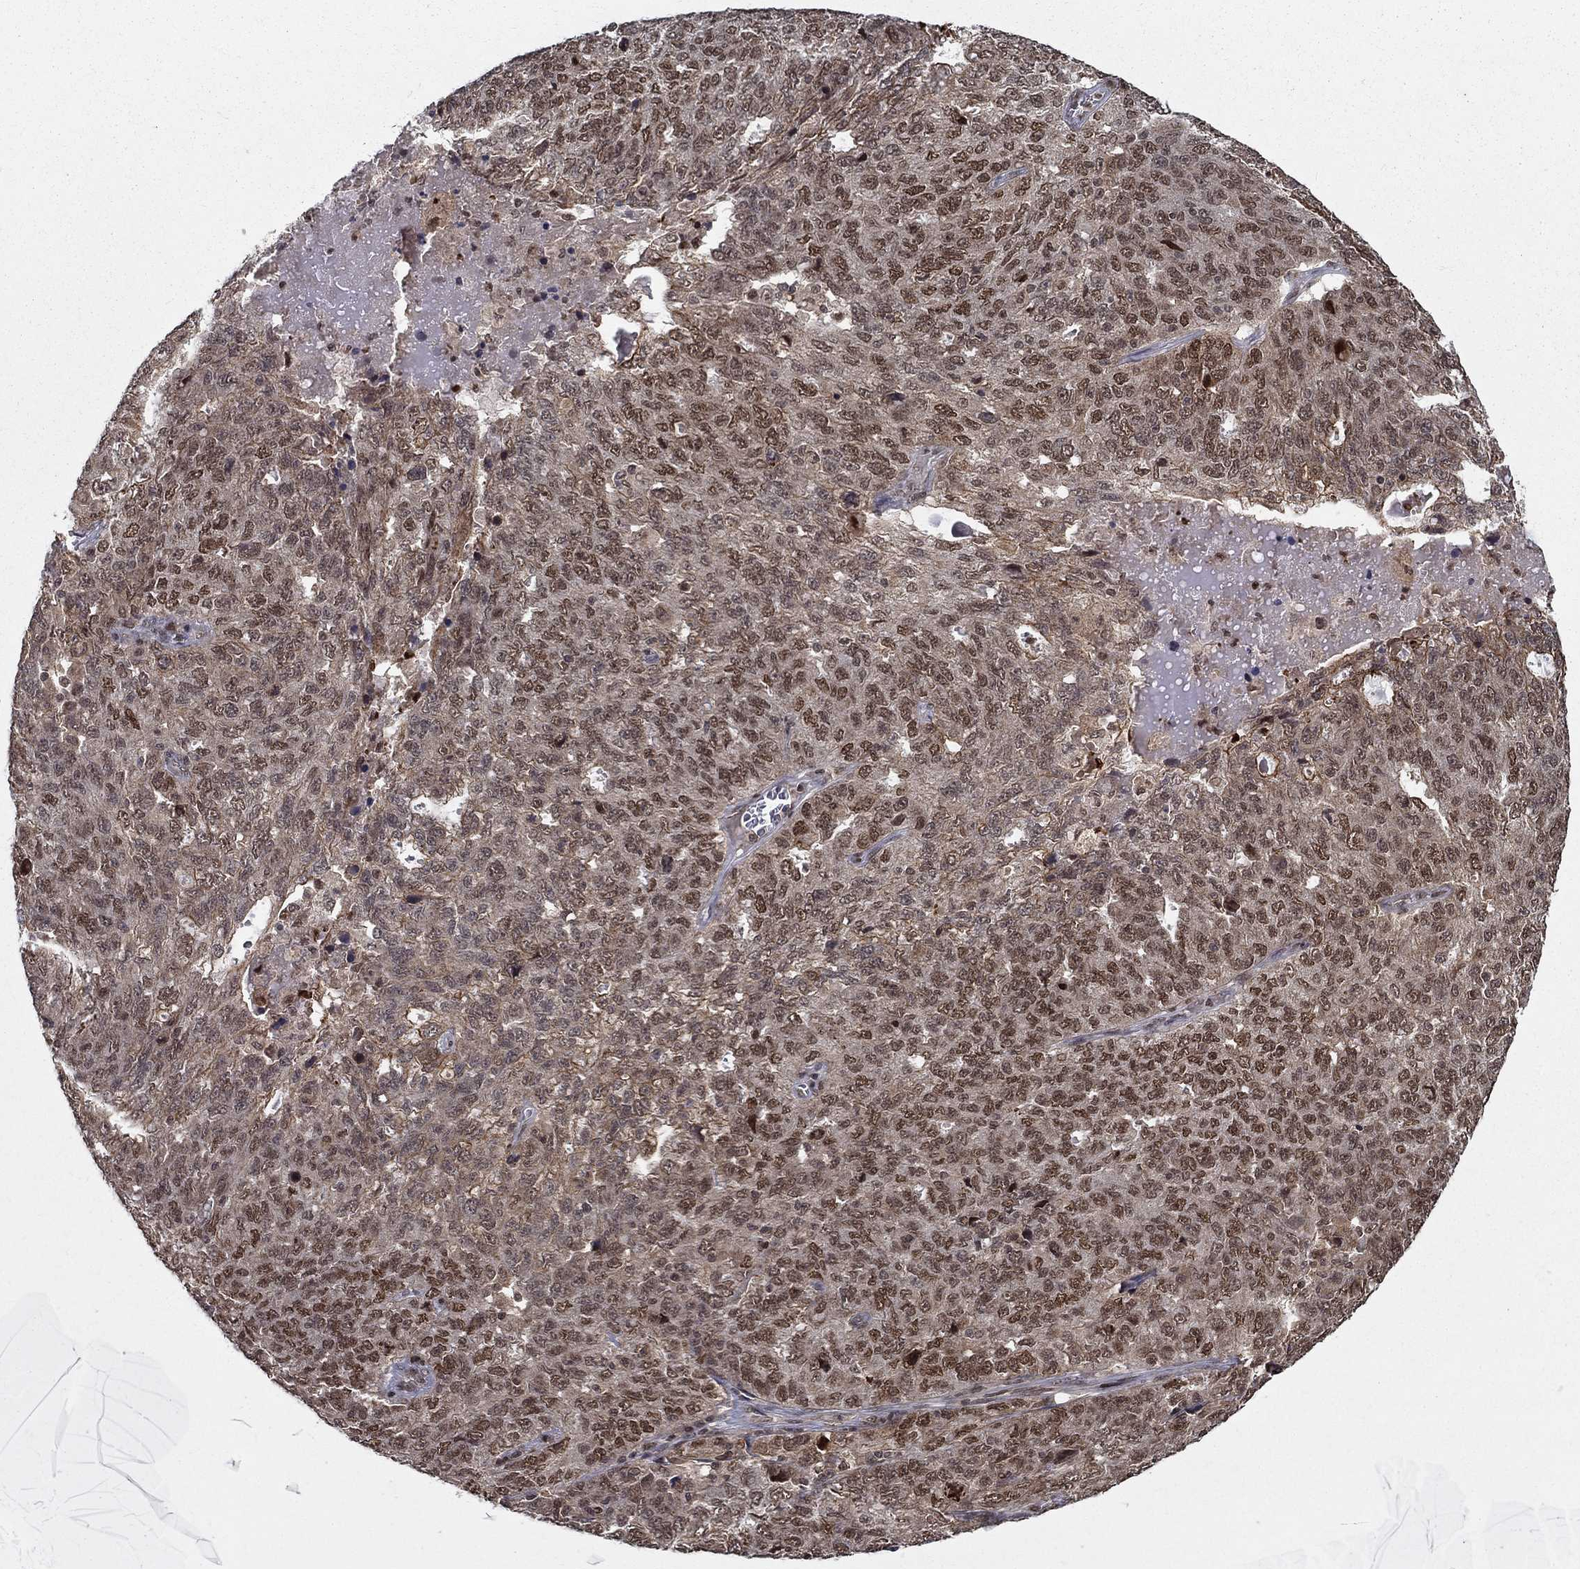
{"staining": {"intensity": "moderate", "quantity": ">75%", "location": "nuclear"}, "tissue": "ovarian cancer", "cell_type": "Tumor cells", "image_type": "cancer", "snomed": [{"axis": "morphology", "description": "Cystadenocarcinoma, serous, NOS"}, {"axis": "topography", "description": "Ovary"}], "caption": "Ovarian cancer (serous cystadenocarcinoma) stained for a protein (brown) demonstrates moderate nuclear positive positivity in about >75% of tumor cells.", "gene": "CDCA7L", "patient": {"sex": "female", "age": 71}}